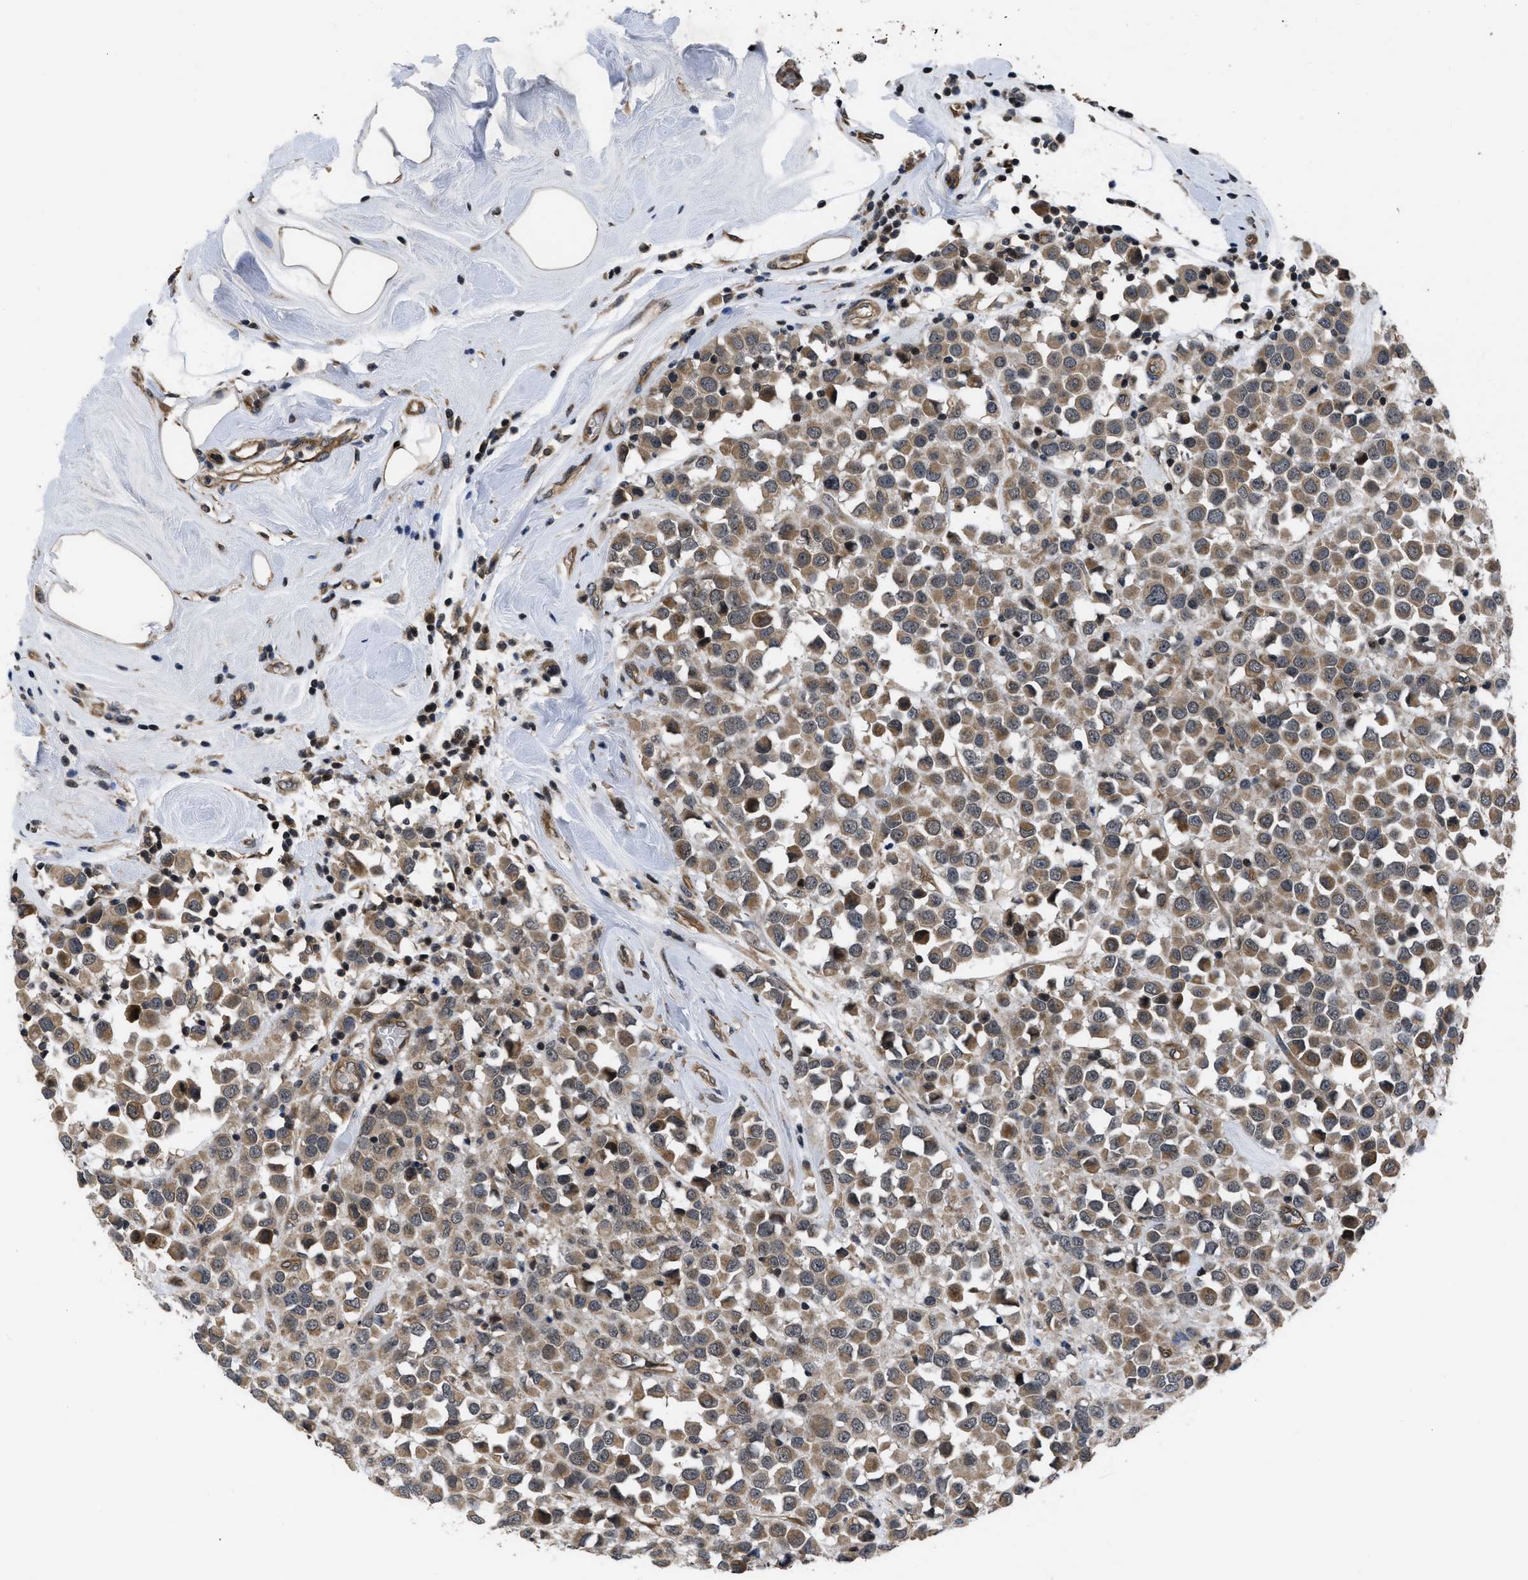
{"staining": {"intensity": "moderate", "quantity": ">75%", "location": "cytoplasmic/membranous"}, "tissue": "breast cancer", "cell_type": "Tumor cells", "image_type": "cancer", "snomed": [{"axis": "morphology", "description": "Duct carcinoma"}, {"axis": "topography", "description": "Breast"}], "caption": "Breast cancer (intraductal carcinoma) tissue displays moderate cytoplasmic/membranous expression in approximately >75% of tumor cells, visualized by immunohistochemistry.", "gene": "DNAJC14", "patient": {"sex": "female", "age": 61}}